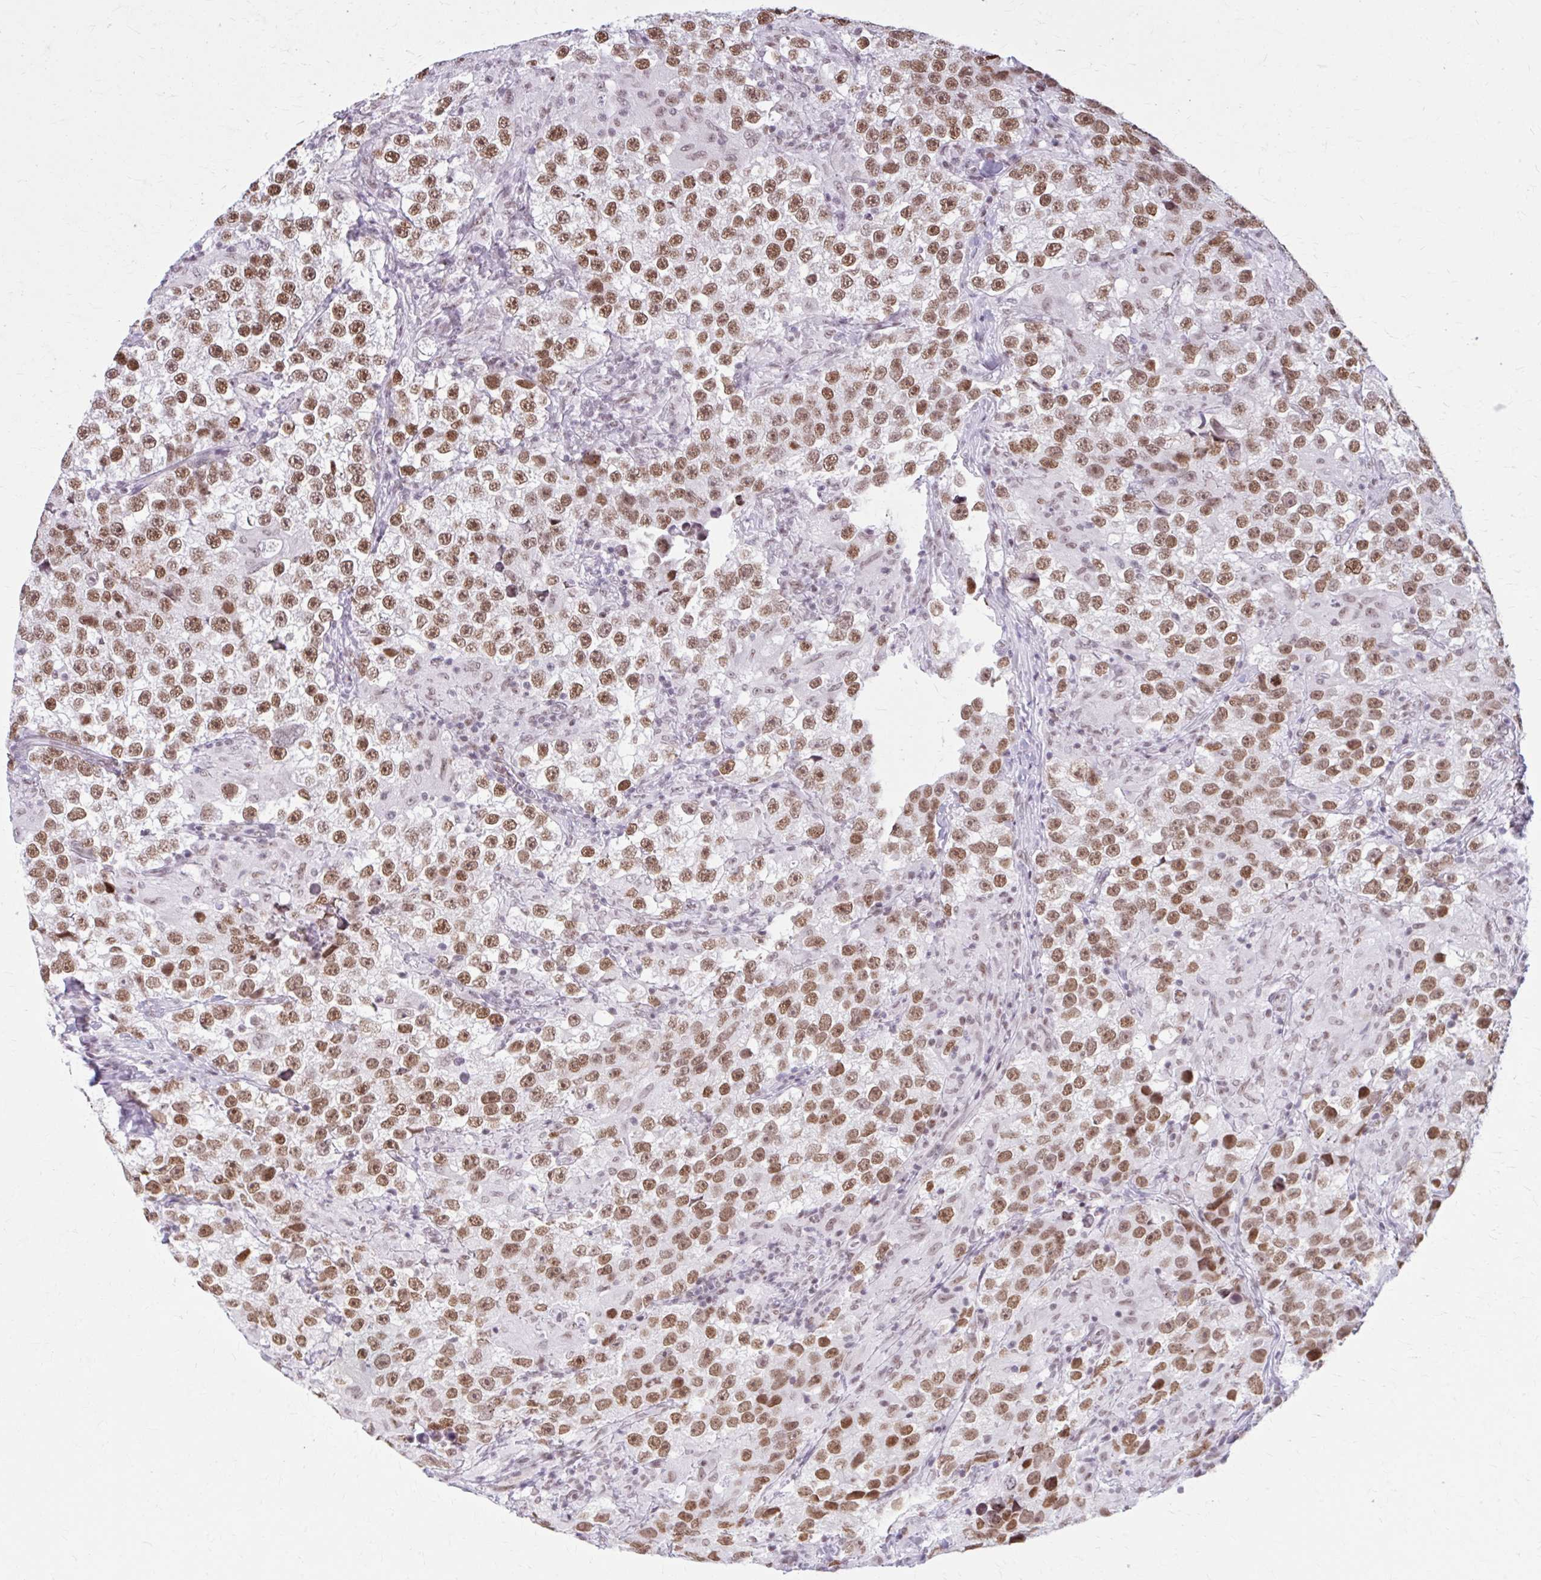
{"staining": {"intensity": "moderate", "quantity": ">75%", "location": "nuclear"}, "tissue": "testis cancer", "cell_type": "Tumor cells", "image_type": "cancer", "snomed": [{"axis": "morphology", "description": "Seminoma, NOS"}, {"axis": "topography", "description": "Testis"}], "caption": "Immunohistochemistry (IHC) image of human seminoma (testis) stained for a protein (brown), which reveals medium levels of moderate nuclear expression in approximately >75% of tumor cells.", "gene": "PABIR1", "patient": {"sex": "male", "age": 46}}